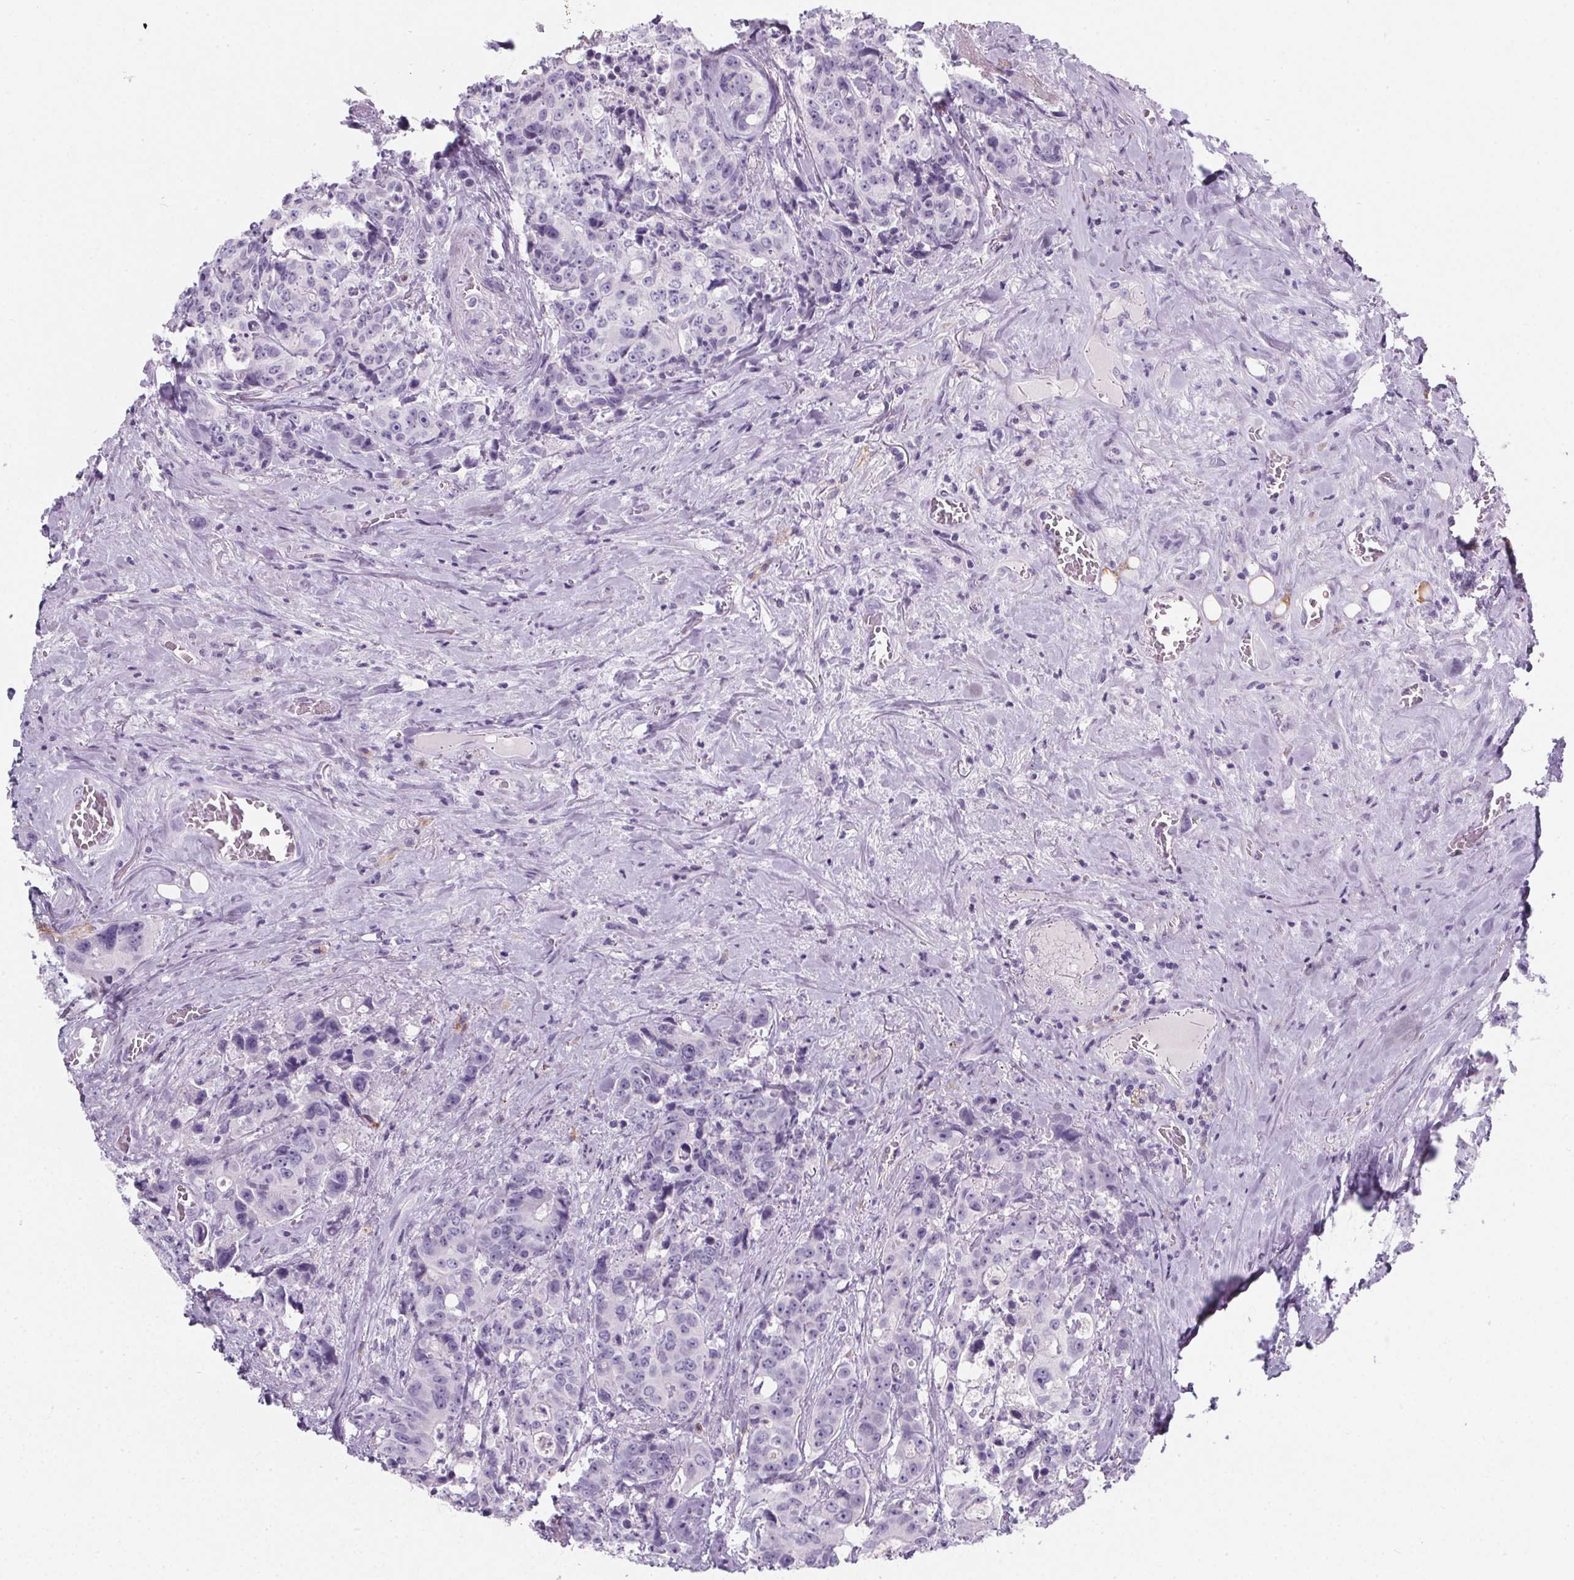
{"staining": {"intensity": "negative", "quantity": "none", "location": "none"}, "tissue": "colorectal cancer", "cell_type": "Tumor cells", "image_type": "cancer", "snomed": [{"axis": "morphology", "description": "Adenocarcinoma, NOS"}, {"axis": "topography", "description": "Rectum"}], "caption": "High magnification brightfield microscopy of colorectal cancer stained with DAB (3,3'-diaminobenzidine) (brown) and counterstained with hematoxylin (blue): tumor cells show no significant staining. (DAB immunohistochemistry (IHC), high magnification).", "gene": "ADRB1", "patient": {"sex": "female", "age": 62}}